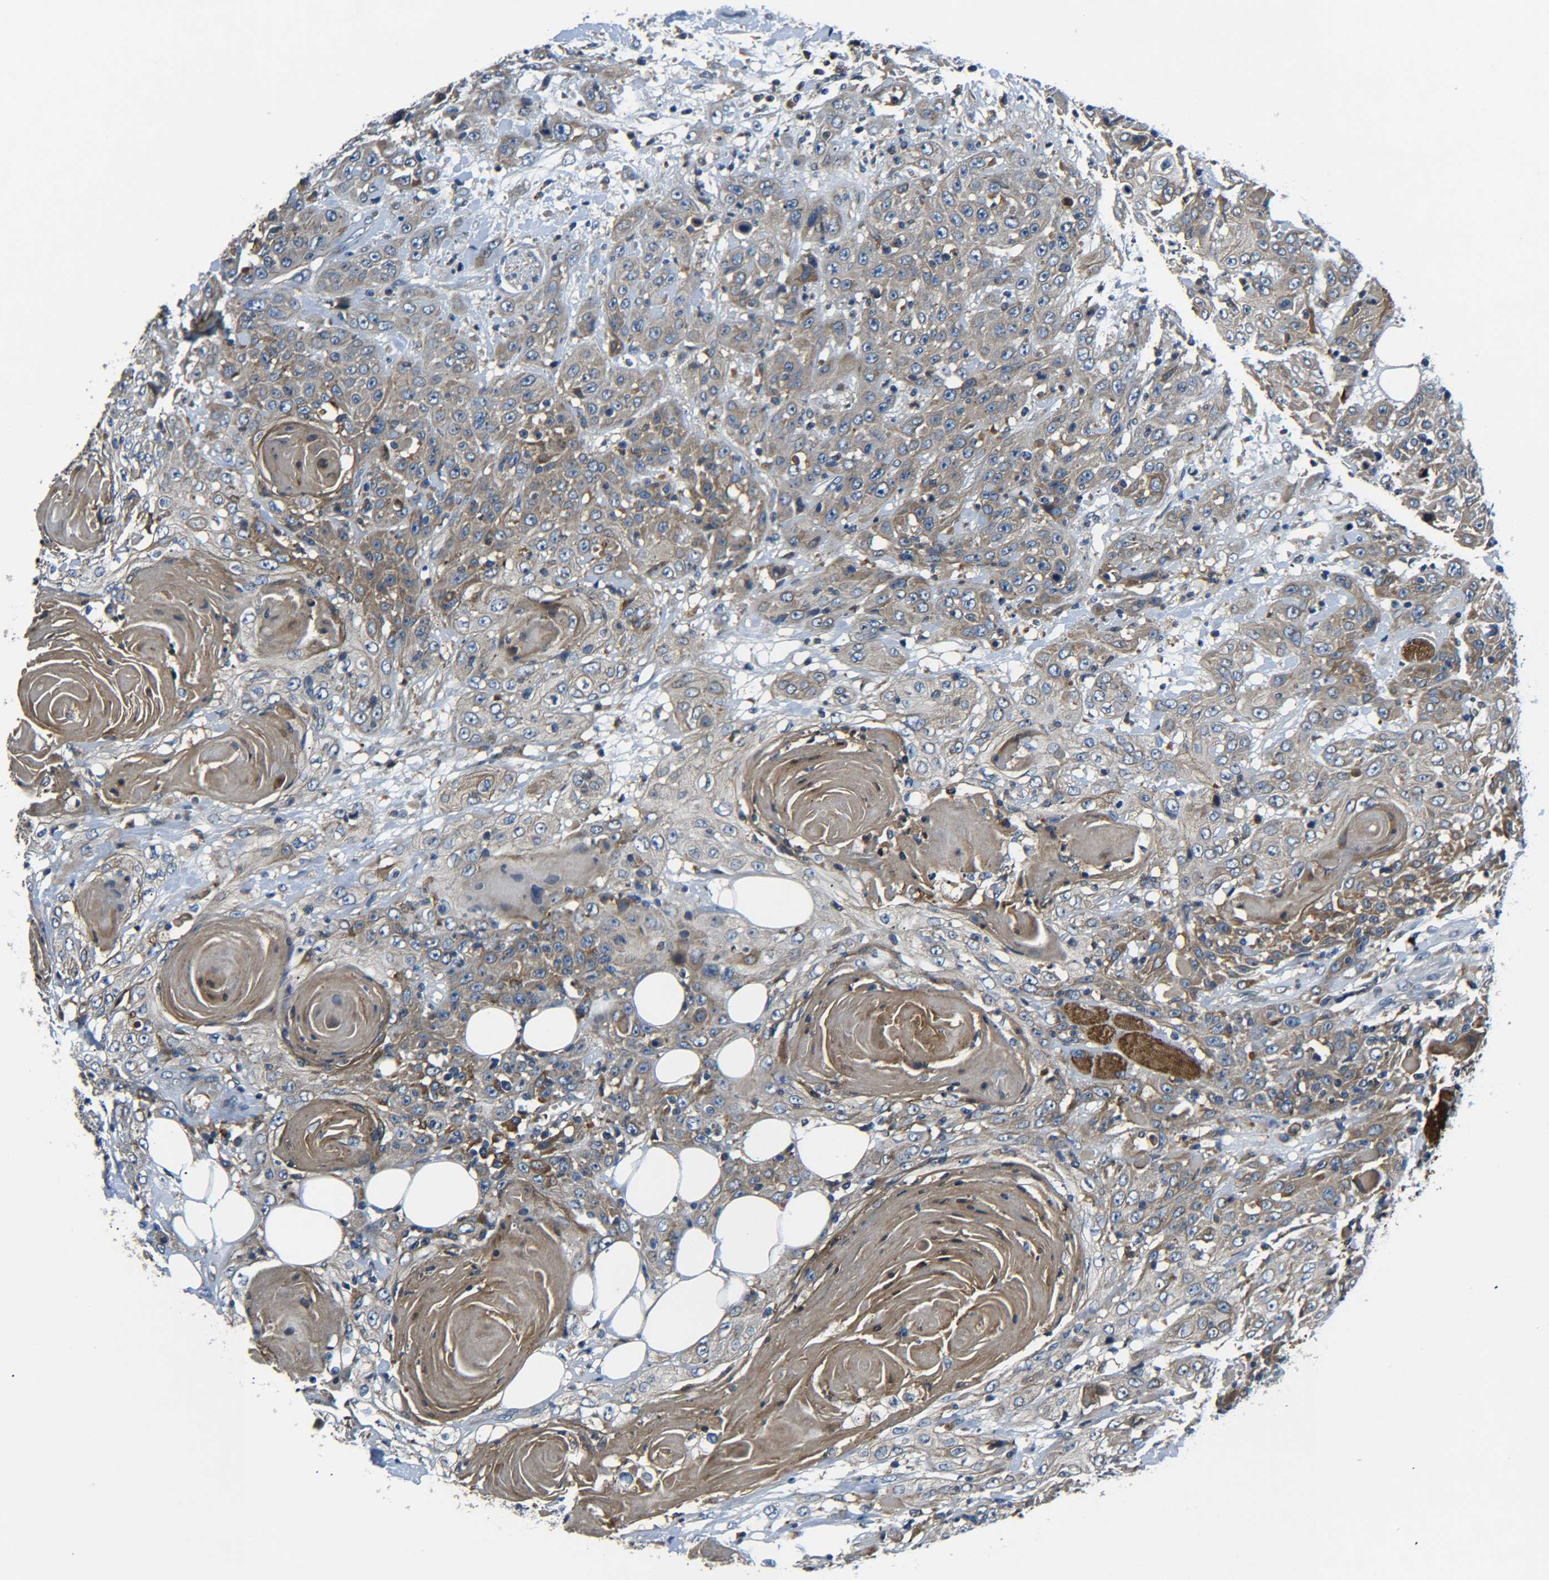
{"staining": {"intensity": "moderate", "quantity": ">75%", "location": "cytoplasmic/membranous"}, "tissue": "head and neck cancer", "cell_type": "Tumor cells", "image_type": "cancer", "snomed": [{"axis": "morphology", "description": "Squamous cell carcinoma, NOS"}, {"axis": "topography", "description": "Head-Neck"}], "caption": "Head and neck squamous cell carcinoma stained with a protein marker demonstrates moderate staining in tumor cells.", "gene": "RAB1B", "patient": {"sex": "female", "age": 84}}